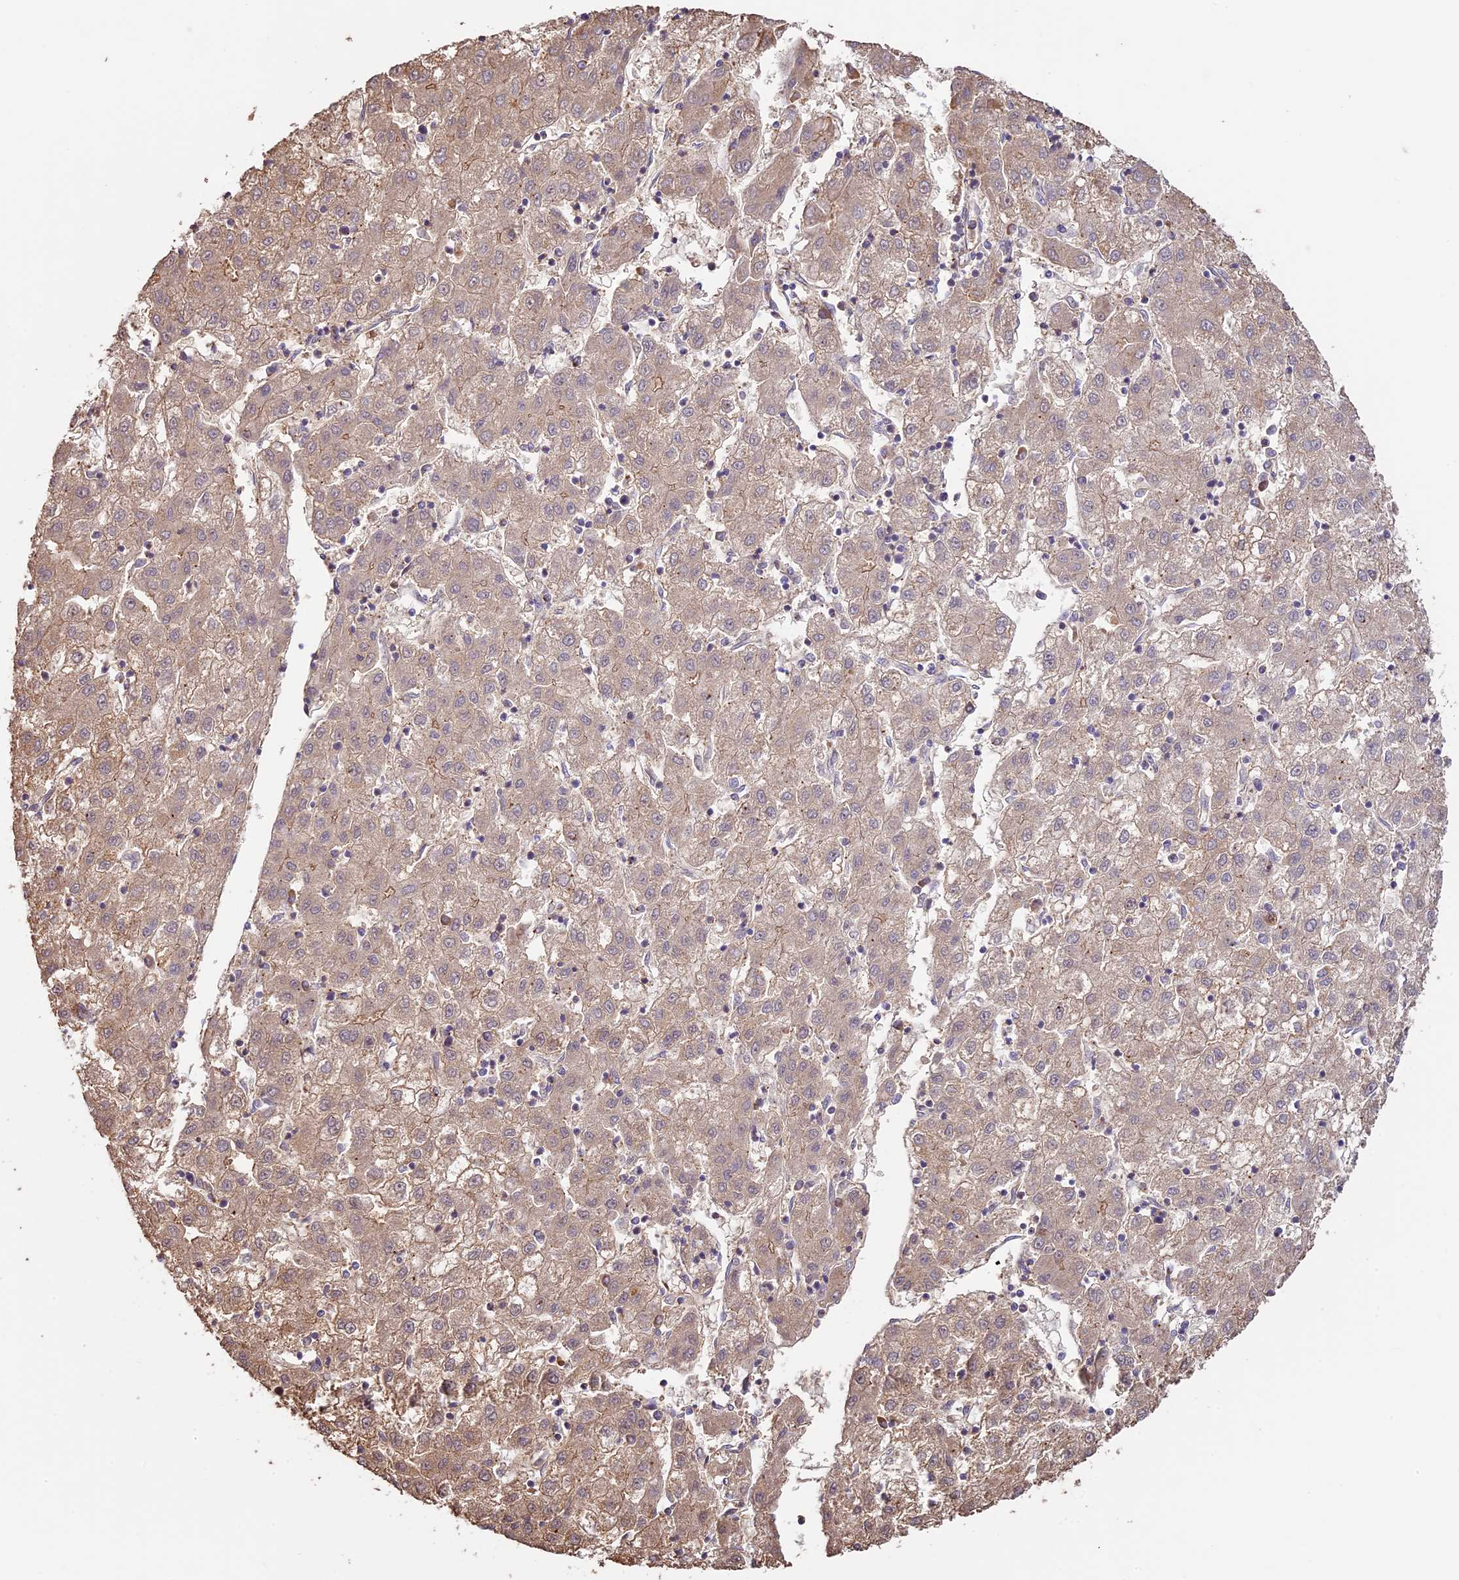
{"staining": {"intensity": "weak", "quantity": "25%-75%", "location": "cytoplasmic/membranous"}, "tissue": "liver cancer", "cell_type": "Tumor cells", "image_type": "cancer", "snomed": [{"axis": "morphology", "description": "Carcinoma, Hepatocellular, NOS"}, {"axis": "topography", "description": "Liver"}], "caption": "Protein staining demonstrates weak cytoplasmic/membranous positivity in about 25%-75% of tumor cells in liver hepatocellular carcinoma. Nuclei are stained in blue.", "gene": "BCAS4", "patient": {"sex": "male", "age": 72}}